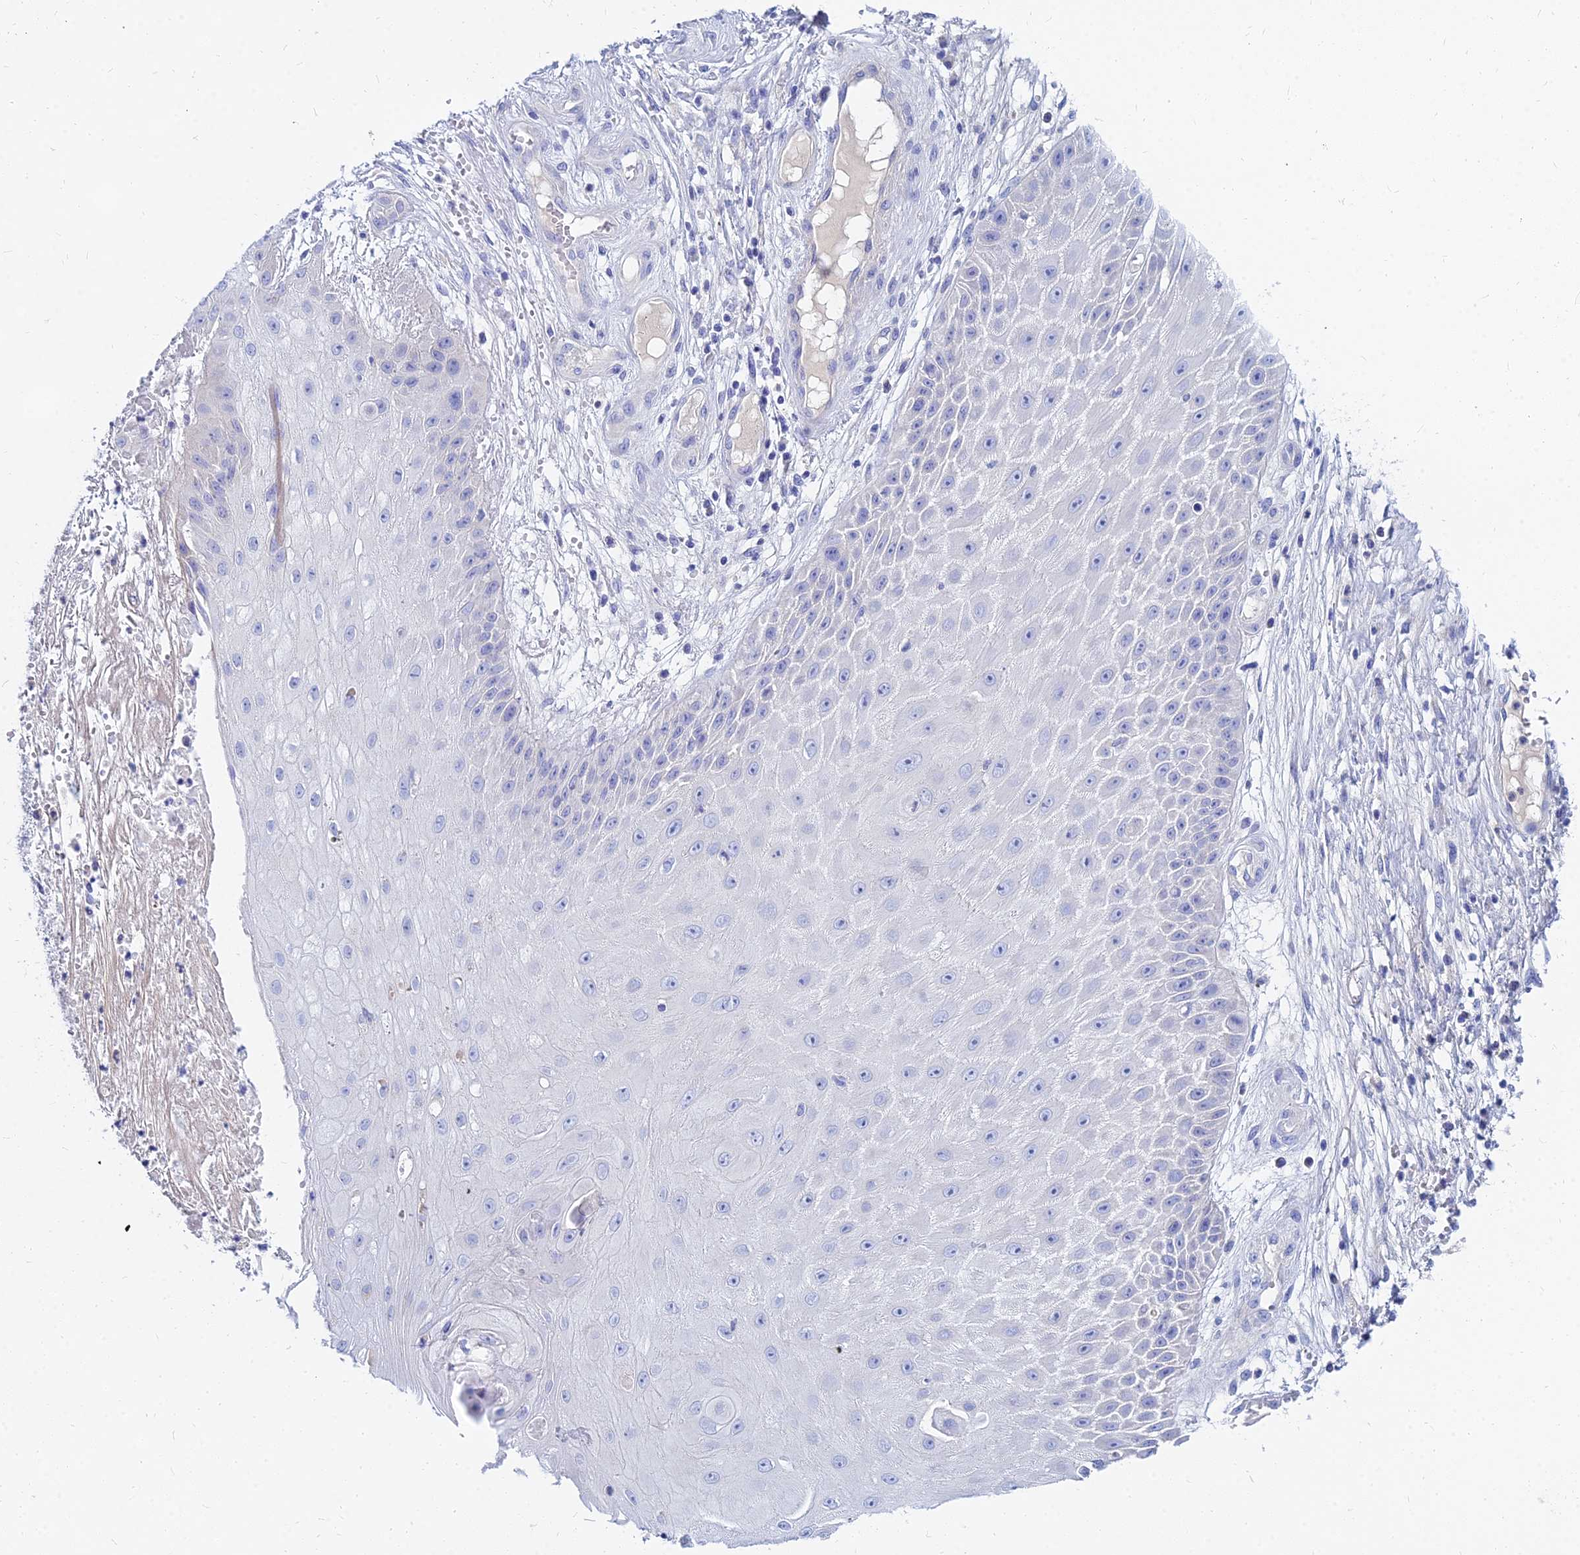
{"staining": {"intensity": "negative", "quantity": "none", "location": "none"}, "tissue": "skin cancer", "cell_type": "Tumor cells", "image_type": "cancer", "snomed": [{"axis": "morphology", "description": "Squamous cell carcinoma, NOS"}, {"axis": "topography", "description": "Skin"}], "caption": "This micrograph is of skin cancer (squamous cell carcinoma) stained with immunohistochemistry to label a protein in brown with the nuclei are counter-stained blue. There is no staining in tumor cells. (DAB (3,3'-diaminobenzidine) IHC, high magnification).", "gene": "ZNF552", "patient": {"sex": "male", "age": 70}}